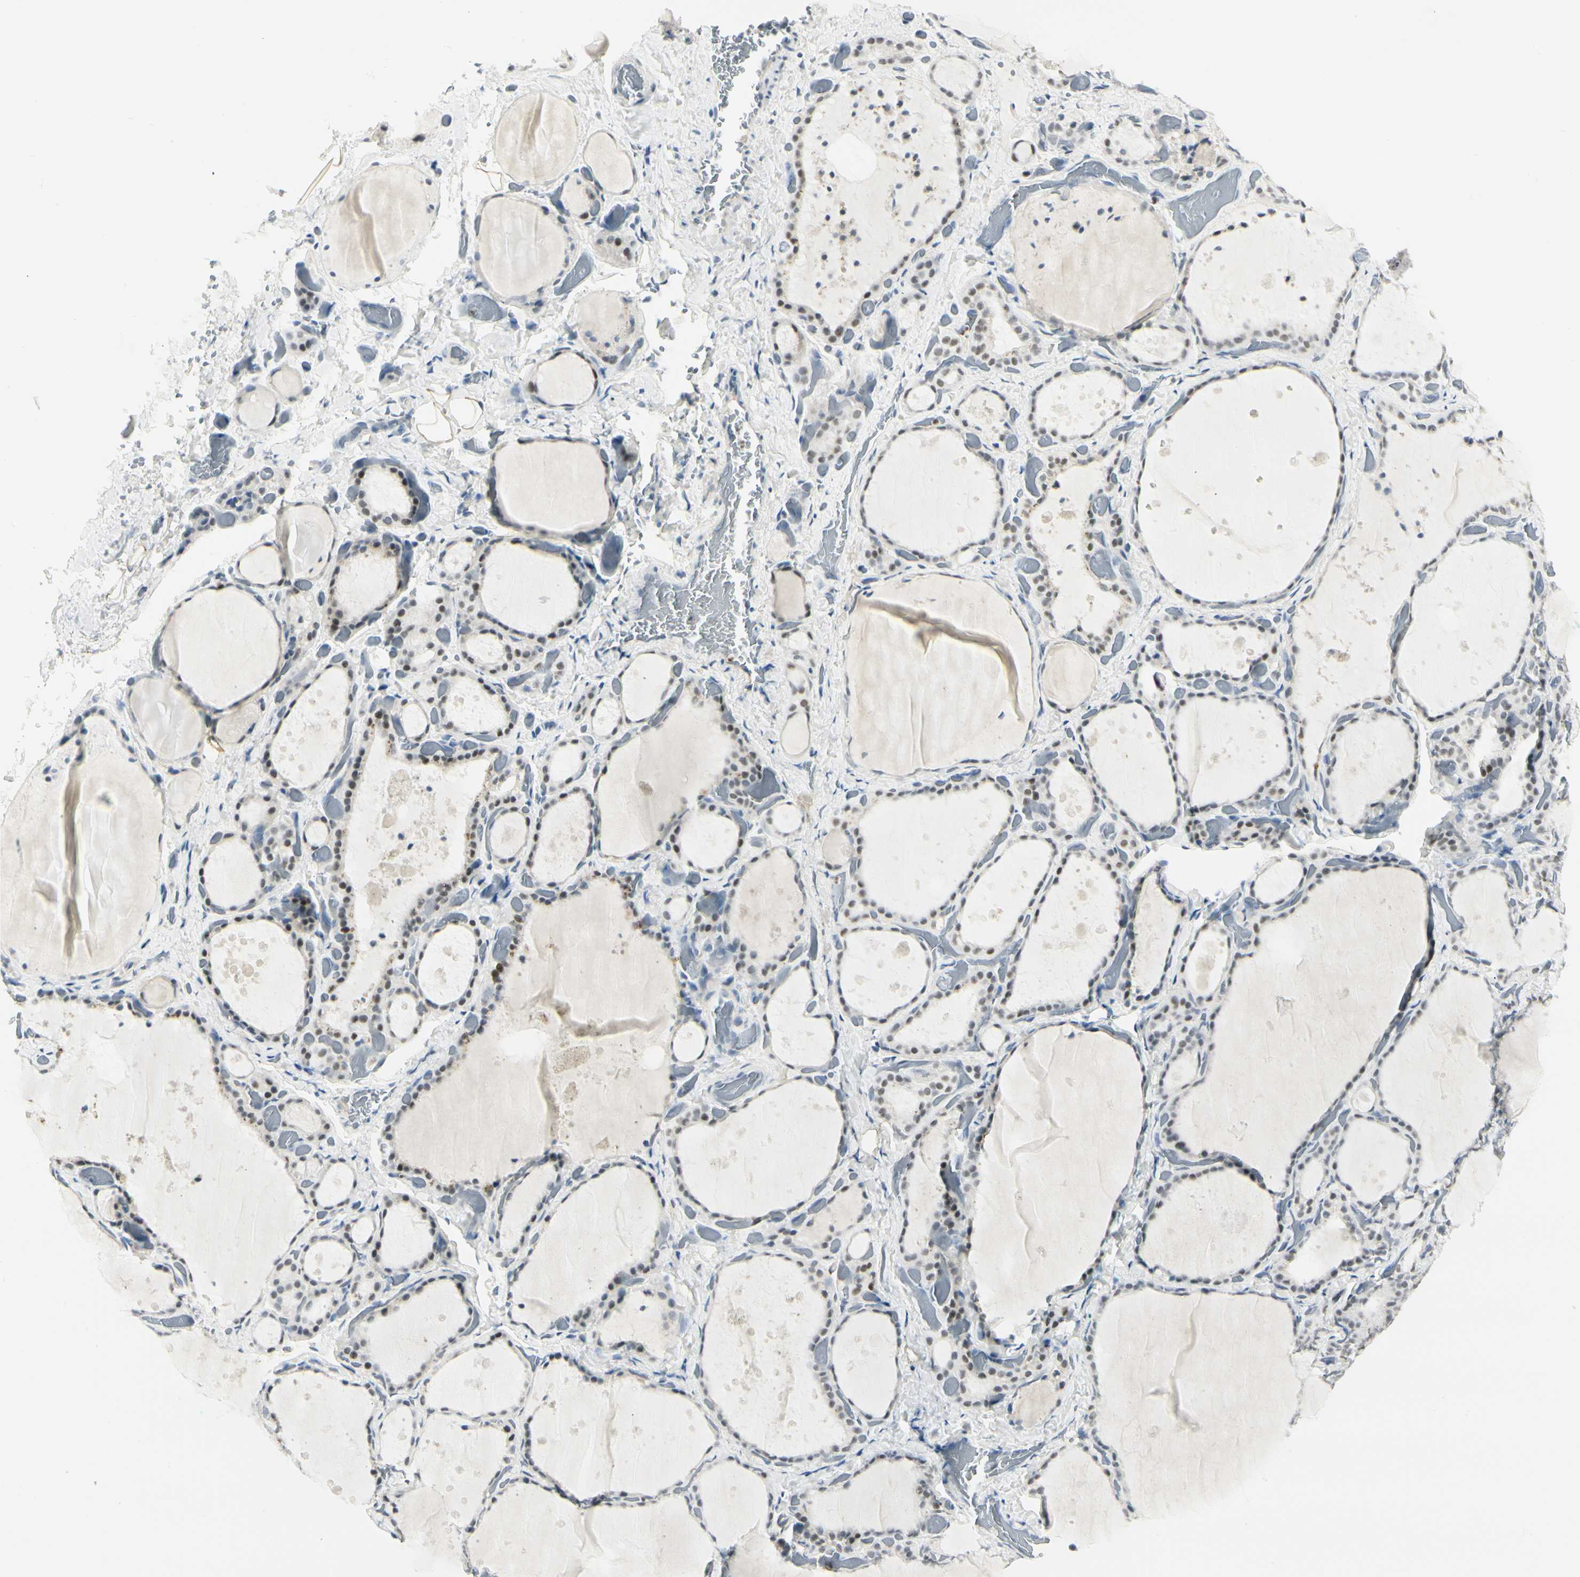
{"staining": {"intensity": "negative", "quantity": "none", "location": "none"}, "tissue": "thyroid gland", "cell_type": "Glandular cells", "image_type": "normal", "snomed": [{"axis": "morphology", "description": "Normal tissue, NOS"}, {"axis": "topography", "description": "Thyroid gland"}], "caption": "This image is of normal thyroid gland stained with IHC to label a protein in brown with the nuclei are counter-stained blue. There is no expression in glandular cells. (Immunohistochemistry (ihc), brightfield microscopy, high magnification).", "gene": "ZBTB7B", "patient": {"sex": "female", "age": 44}}